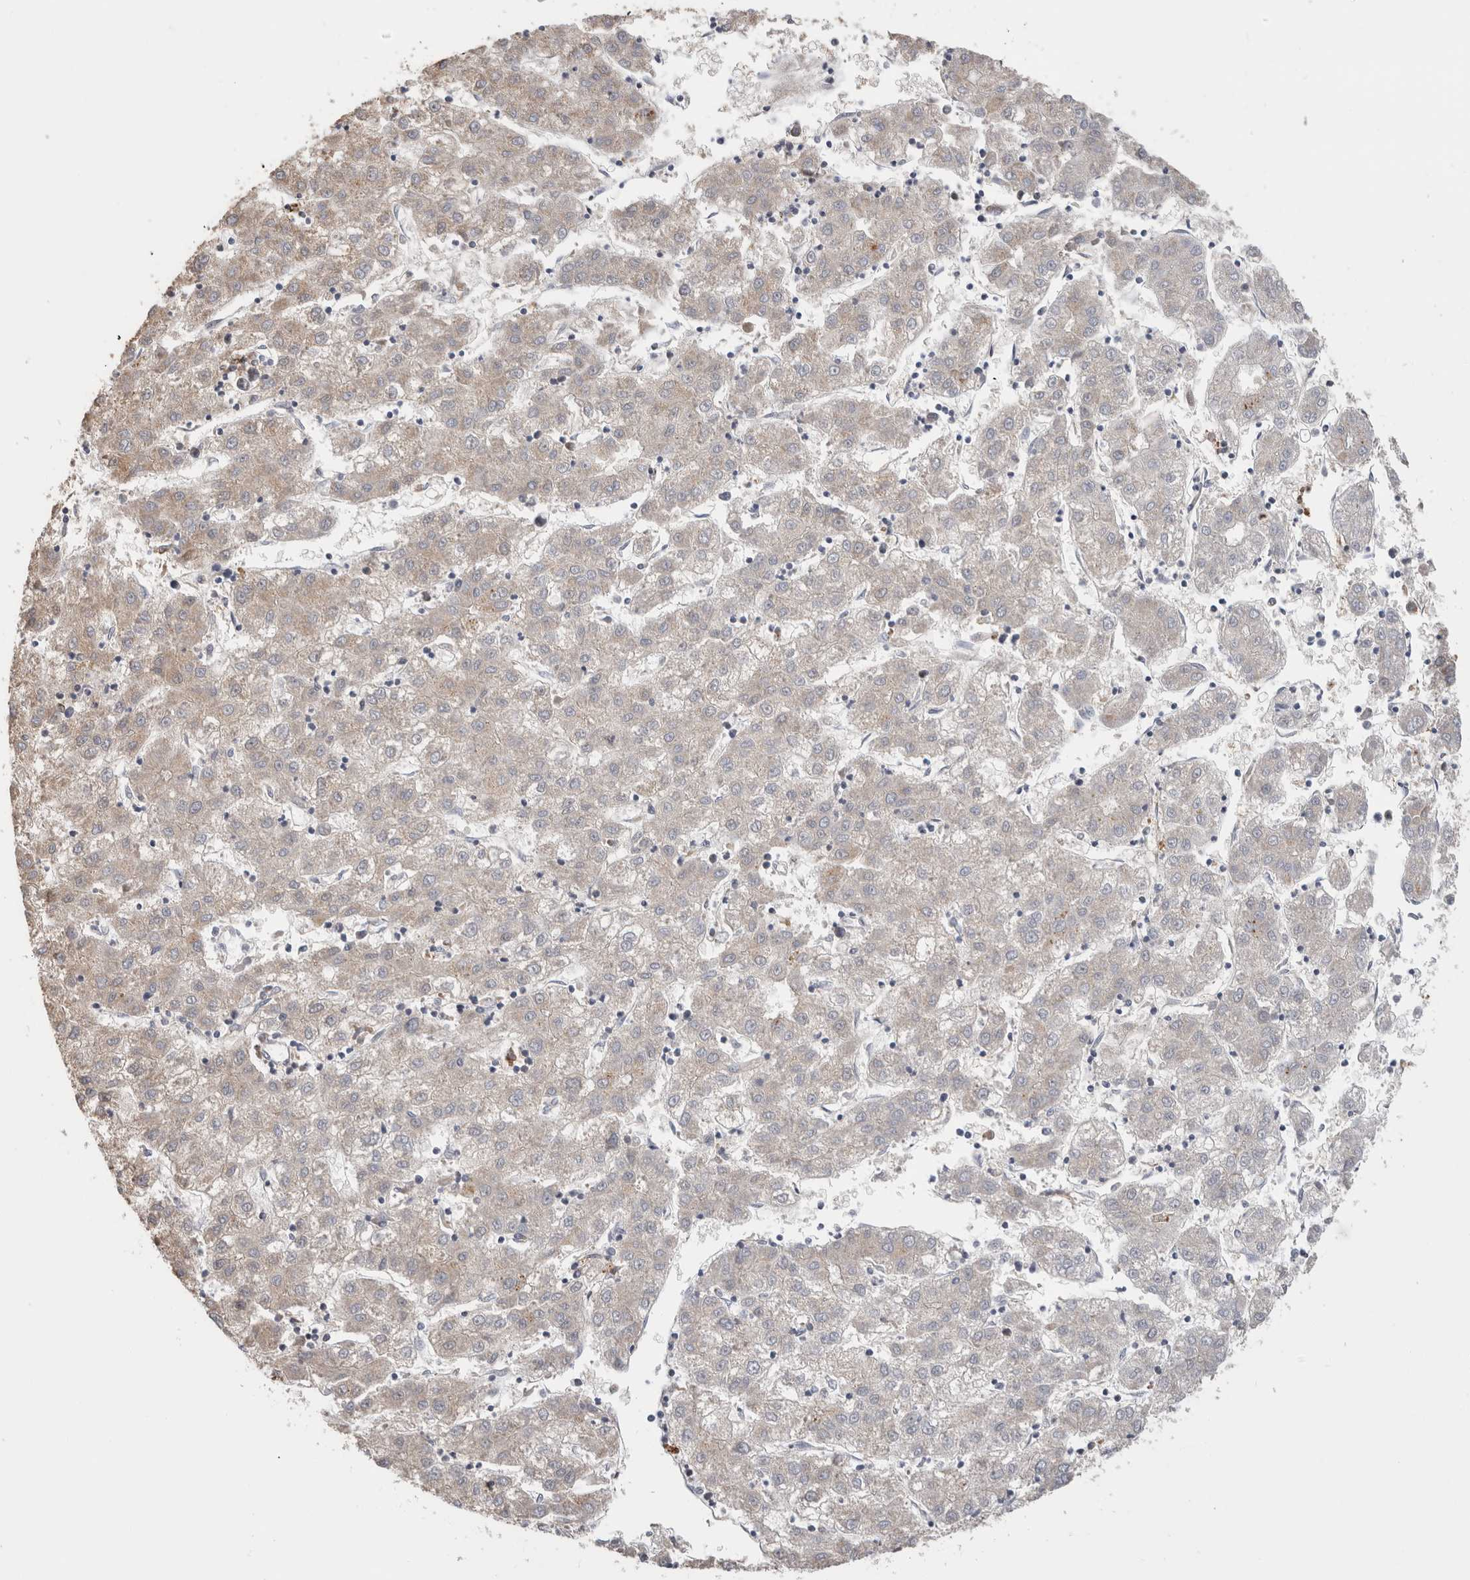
{"staining": {"intensity": "negative", "quantity": "none", "location": "none"}, "tissue": "liver cancer", "cell_type": "Tumor cells", "image_type": "cancer", "snomed": [{"axis": "morphology", "description": "Carcinoma, Hepatocellular, NOS"}, {"axis": "topography", "description": "Liver"}], "caption": "There is no significant expression in tumor cells of liver cancer (hepatocellular carcinoma). Nuclei are stained in blue.", "gene": "CLIP1", "patient": {"sex": "male", "age": 72}}